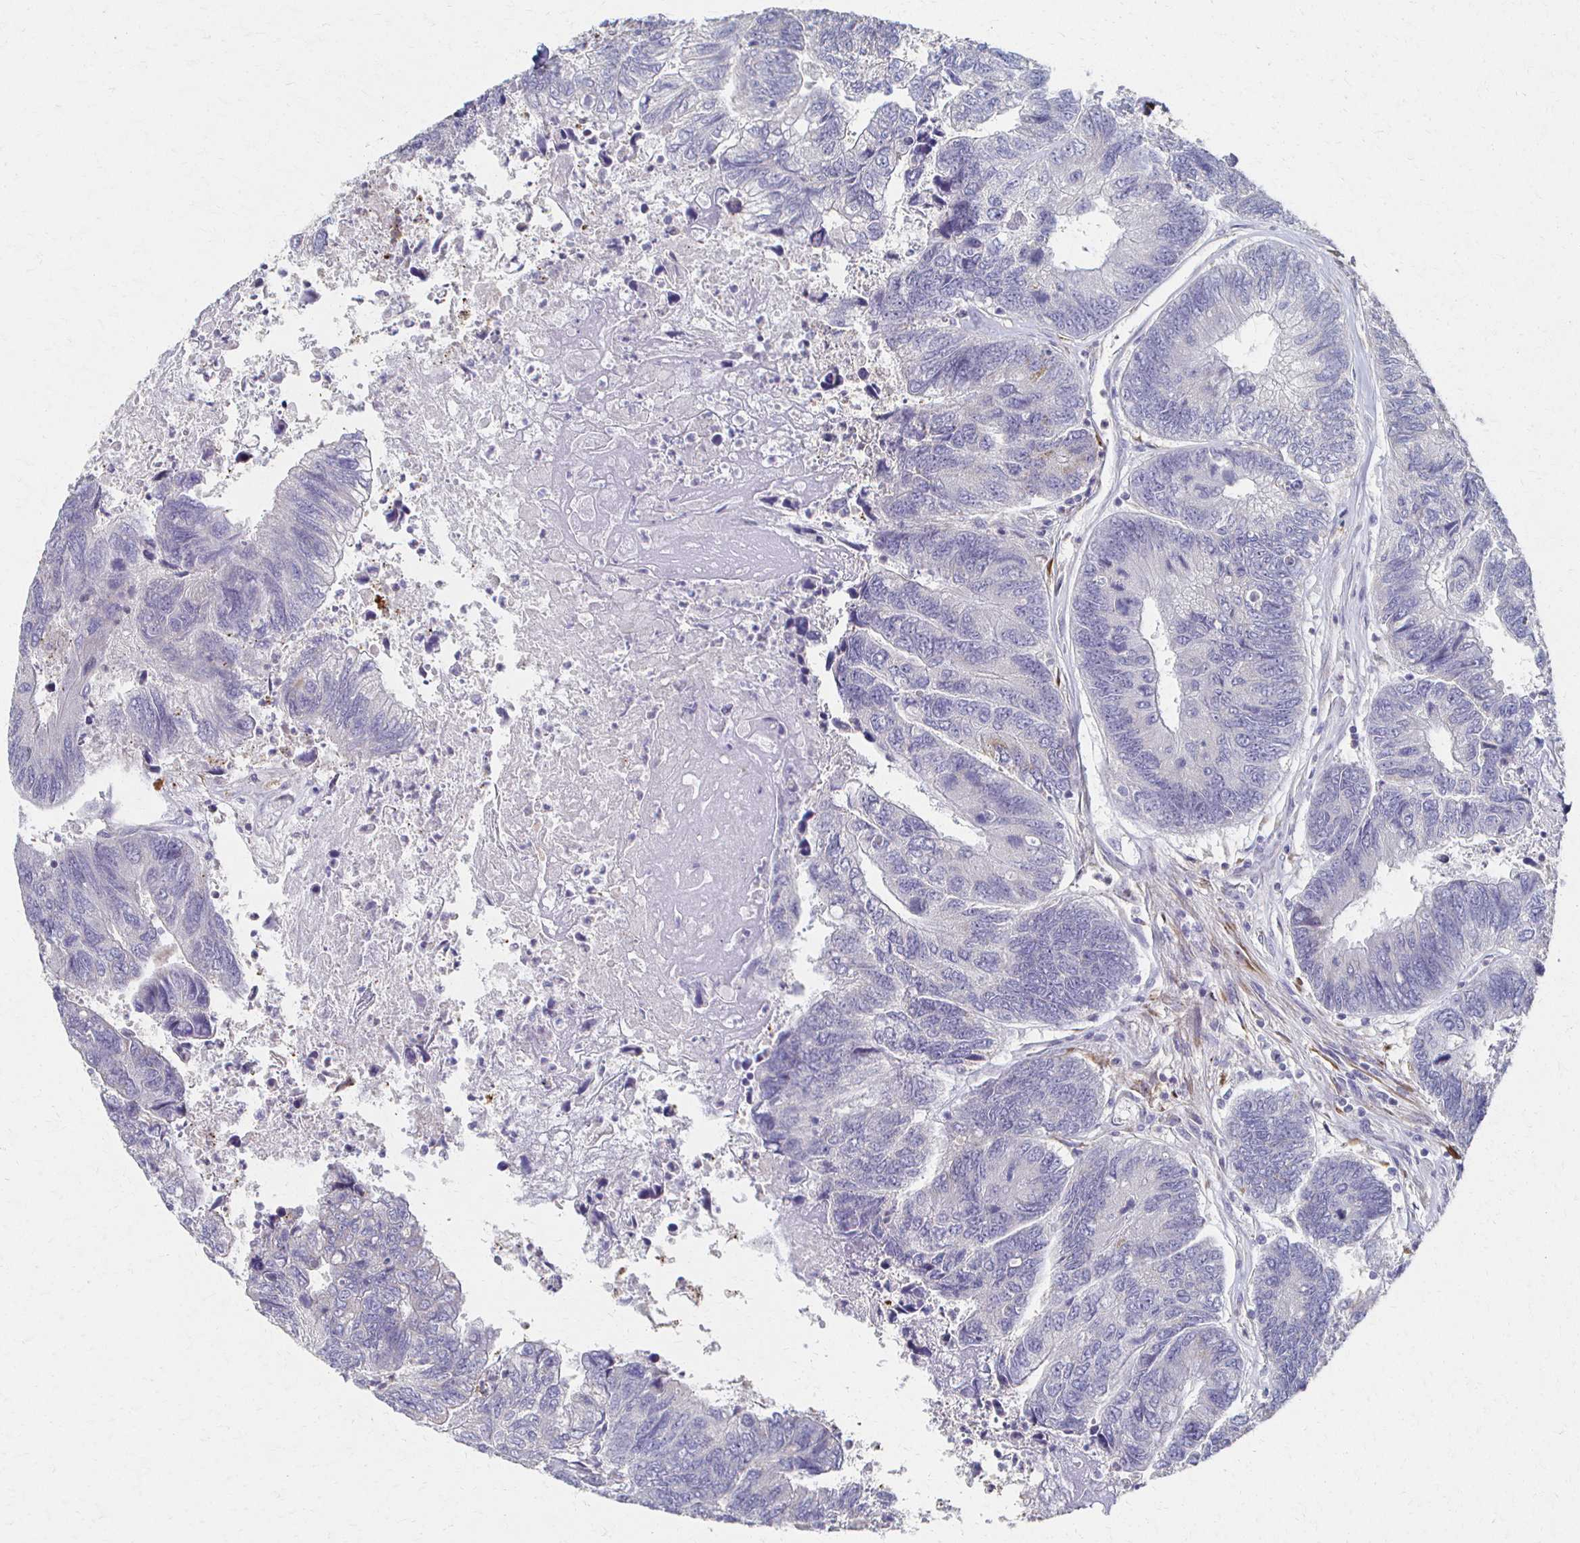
{"staining": {"intensity": "negative", "quantity": "none", "location": "none"}, "tissue": "colorectal cancer", "cell_type": "Tumor cells", "image_type": "cancer", "snomed": [{"axis": "morphology", "description": "Adenocarcinoma, NOS"}, {"axis": "topography", "description": "Colon"}], "caption": "Colorectal cancer was stained to show a protein in brown. There is no significant expression in tumor cells. Nuclei are stained in blue.", "gene": "CX3CR1", "patient": {"sex": "female", "age": 67}}